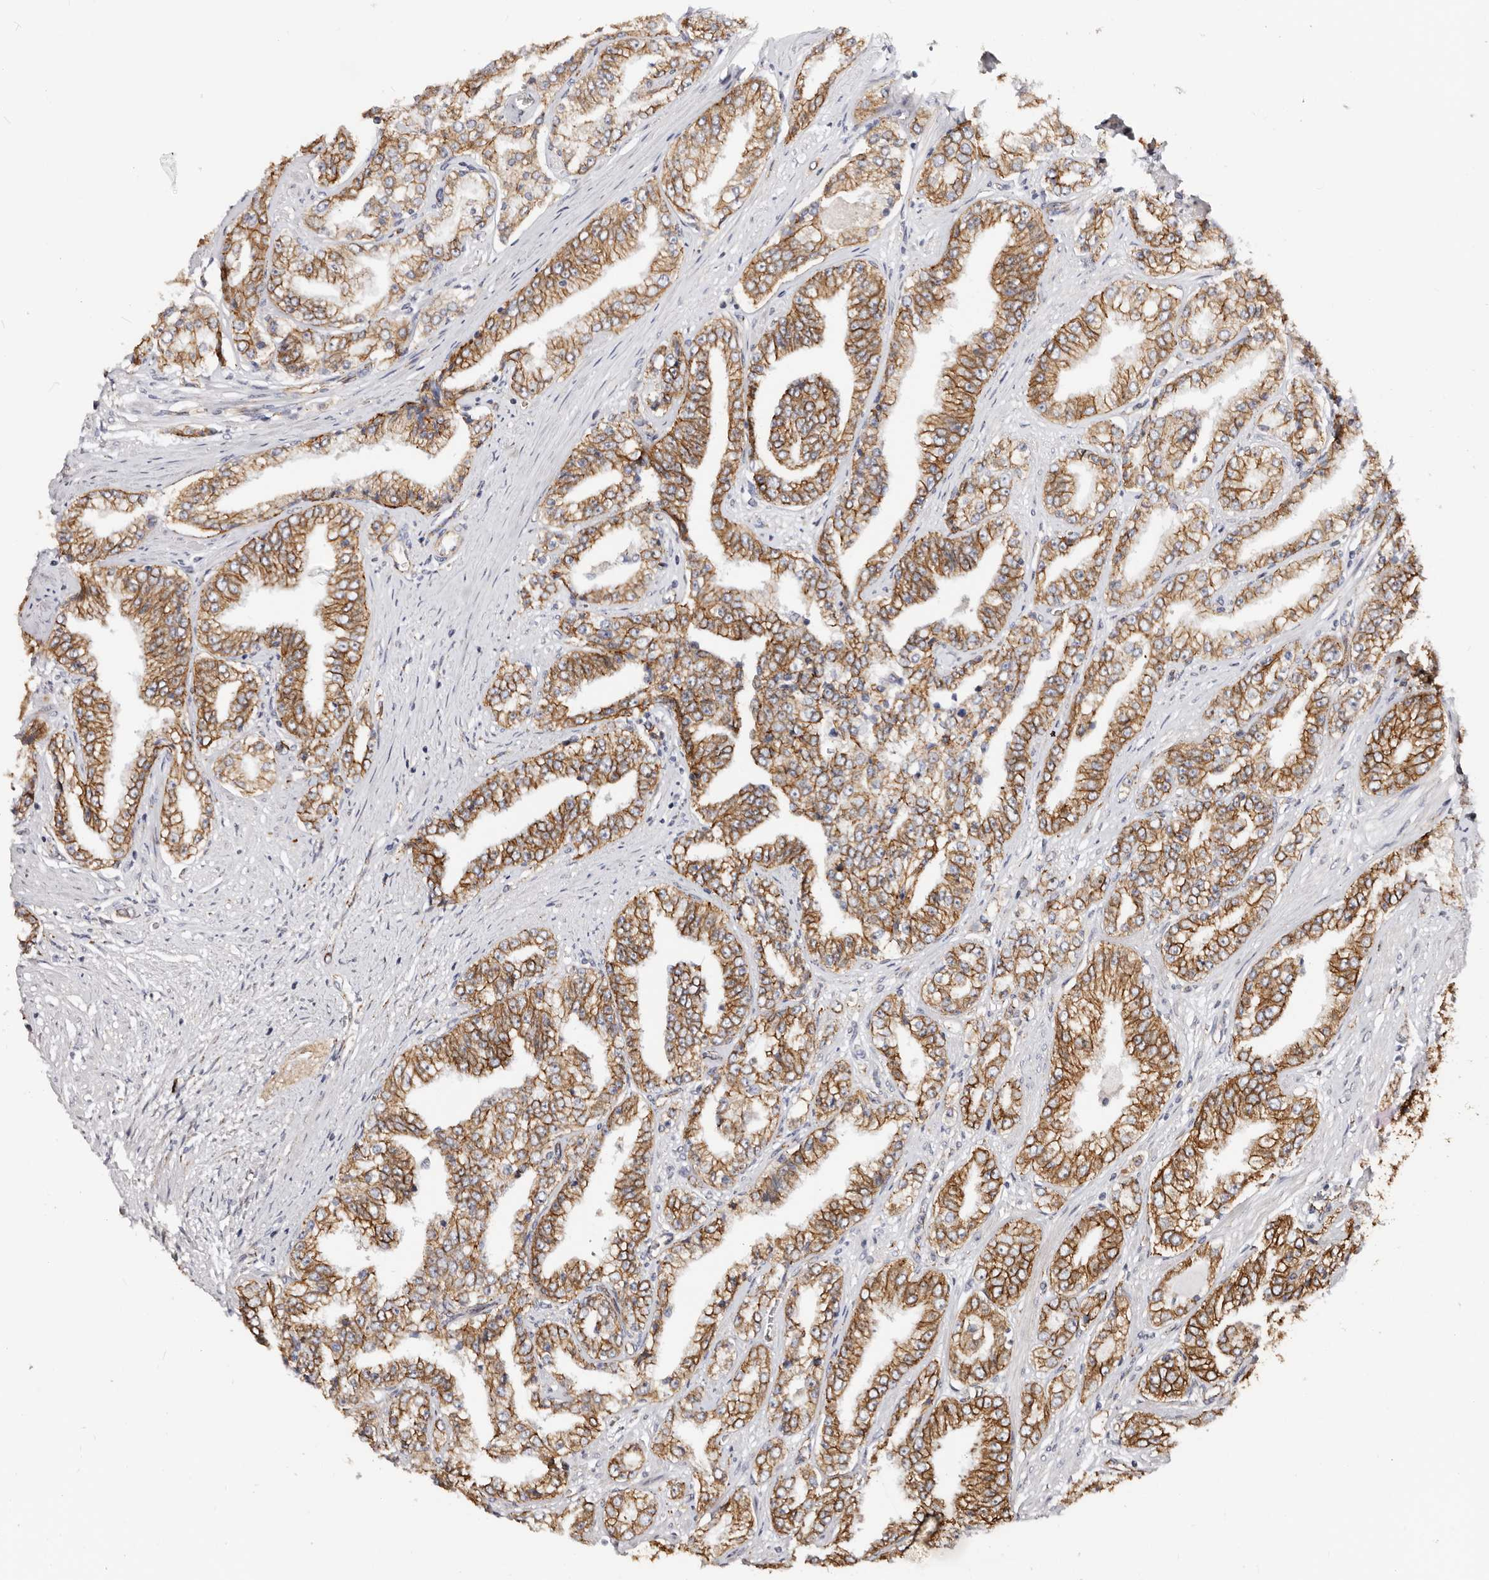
{"staining": {"intensity": "strong", "quantity": ">75%", "location": "cytoplasmic/membranous"}, "tissue": "prostate cancer", "cell_type": "Tumor cells", "image_type": "cancer", "snomed": [{"axis": "morphology", "description": "Adenocarcinoma, High grade"}, {"axis": "topography", "description": "Prostate"}], "caption": "The immunohistochemical stain shows strong cytoplasmic/membranous expression in tumor cells of prostate high-grade adenocarcinoma tissue.", "gene": "CTNNB1", "patient": {"sex": "male", "age": 71}}